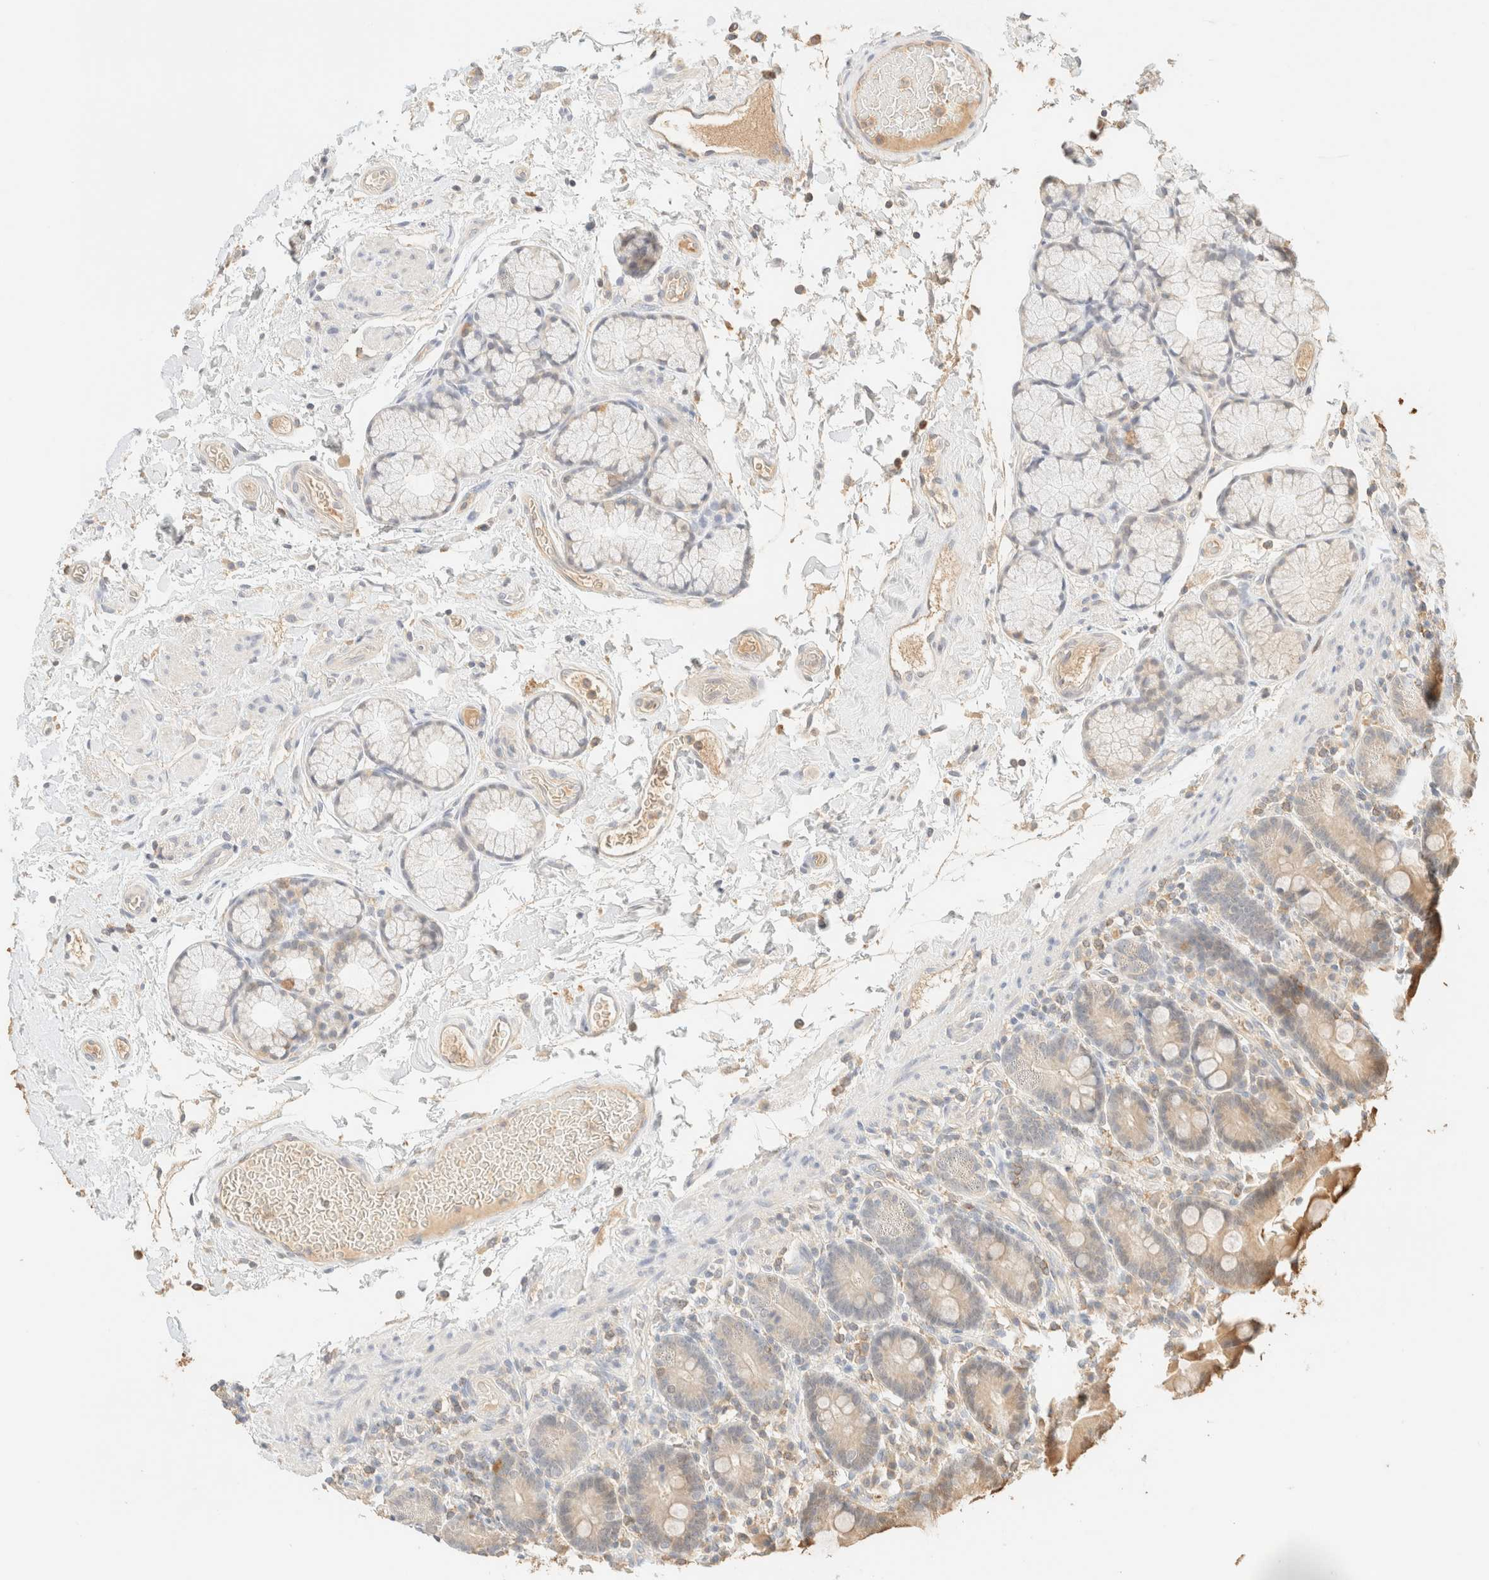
{"staining": {"intensity": "weak", "quantity": "<25%", "location": "cytoplasmic/membranous"}, "tissue": "duodenum", "cell_type": "Glandular cells", "image_type": "normal", "snomed": [{"axis": "morphology", "description": "Normal tissue, NOS"}, {"axis": "topography", "description": "Small intestine, NOS"}], "caption": "Photomicrograph shows no protein positivity in glandular cells of normal duodenum. (Stains: DAB (3,3'-diaminobenzidine) immunohistochemistry with hematoxylin counter stain, Microscopy: brightfield microscopy at high magnification).", "gene": "TIMD4", "patient": {"sex": "female", "age": 71}}